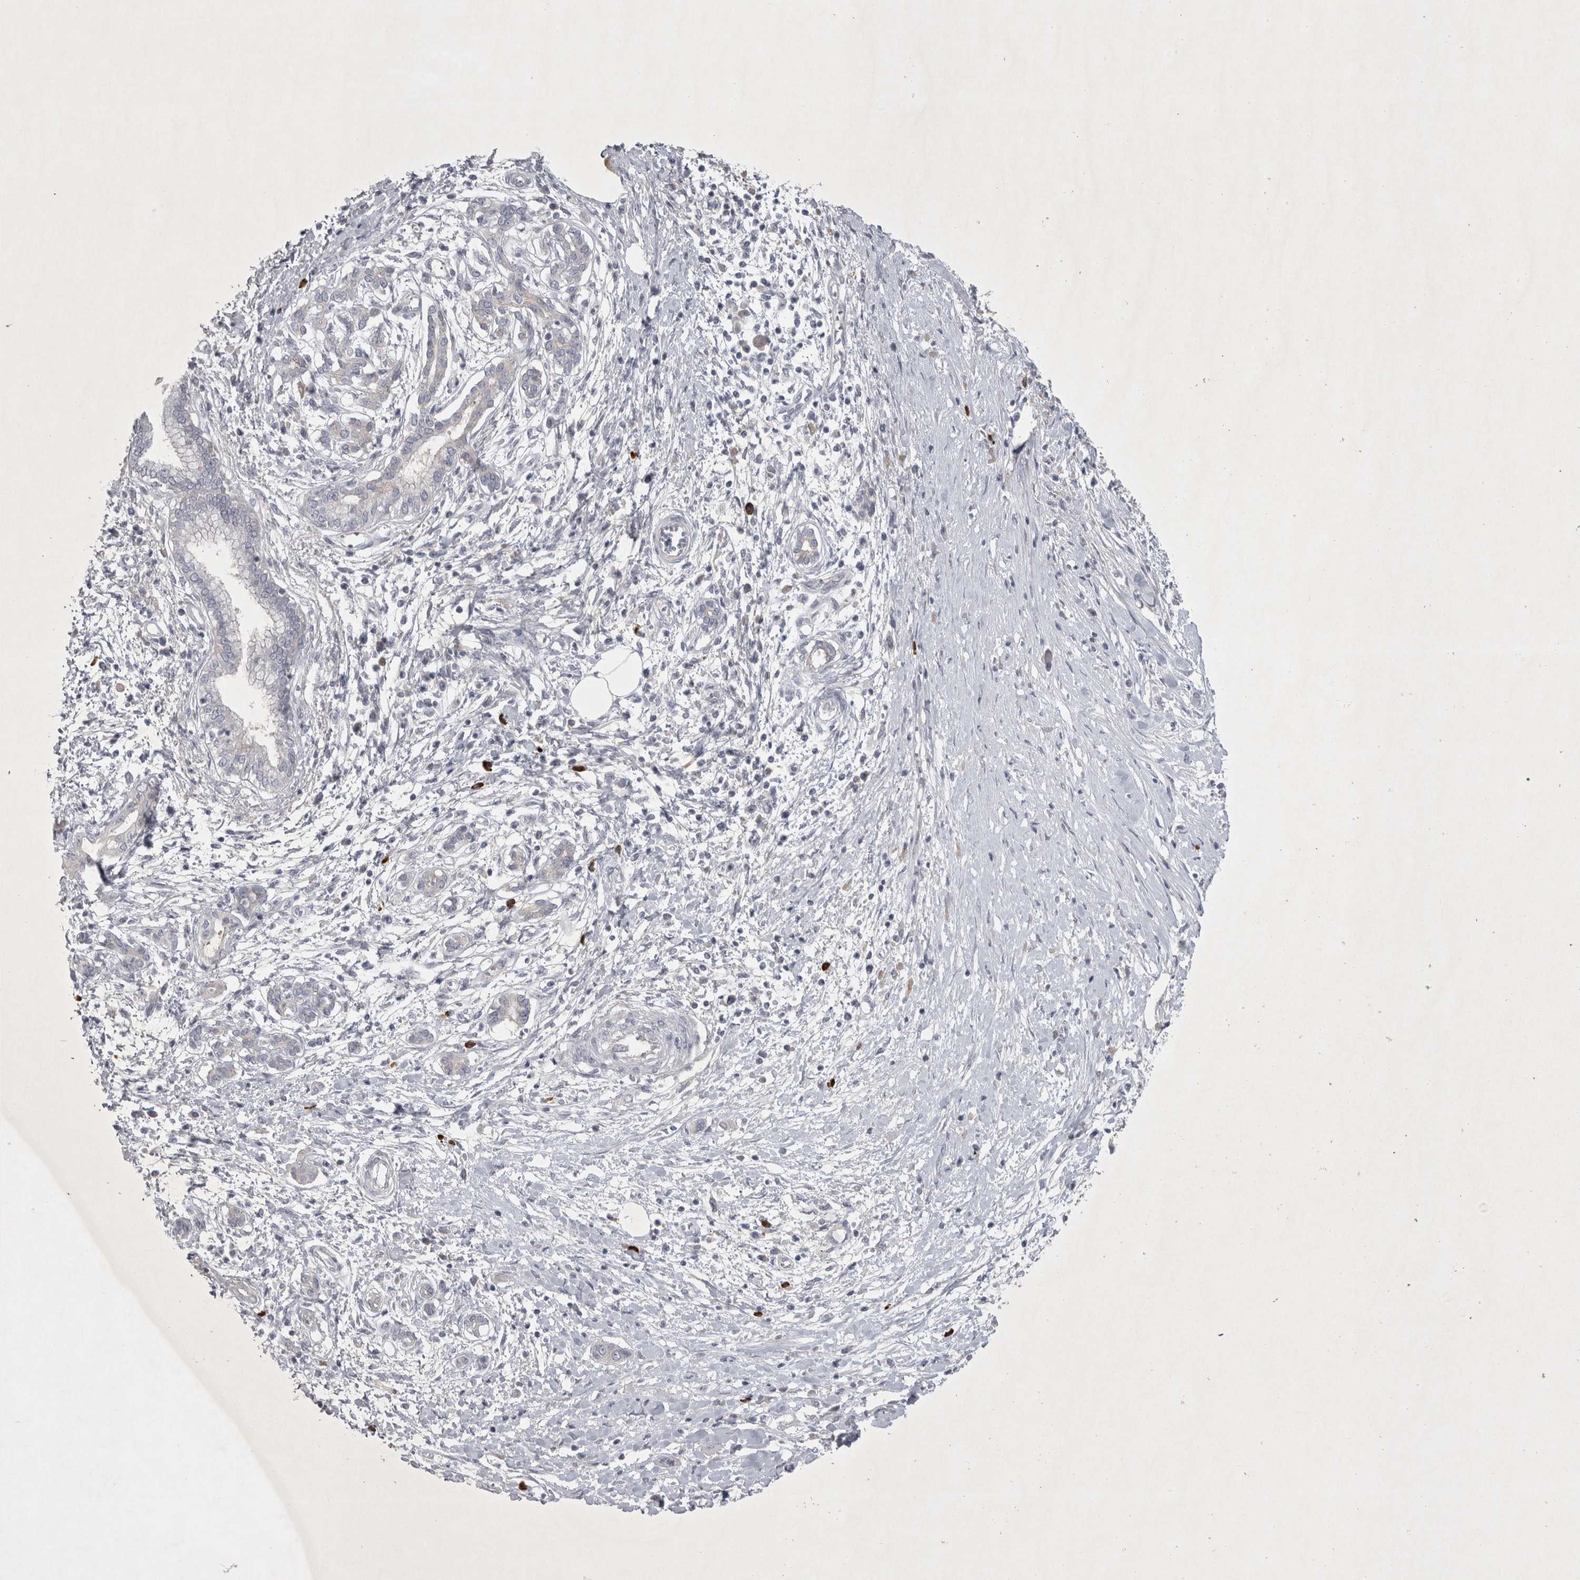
{"staining": {"intensity": "negative", "quantity": "none", "location": "none"}, "tissue": "pancreatic cancer", "cell_type": "Tumor cells", "image_type": "cancer", "snomed": [{"axis": "morphology", "description": "Adenocarcinoma, NOS"}, {"axis": "topography", "description": "Pancreas"}], "caption": "Adenocarcinoma (pancreatic) was stained to show a protein in brown. There is no significant positivity in tumor cells.", "gene": "ENPP7", "patient": {"sex": "male", "age": 58}}